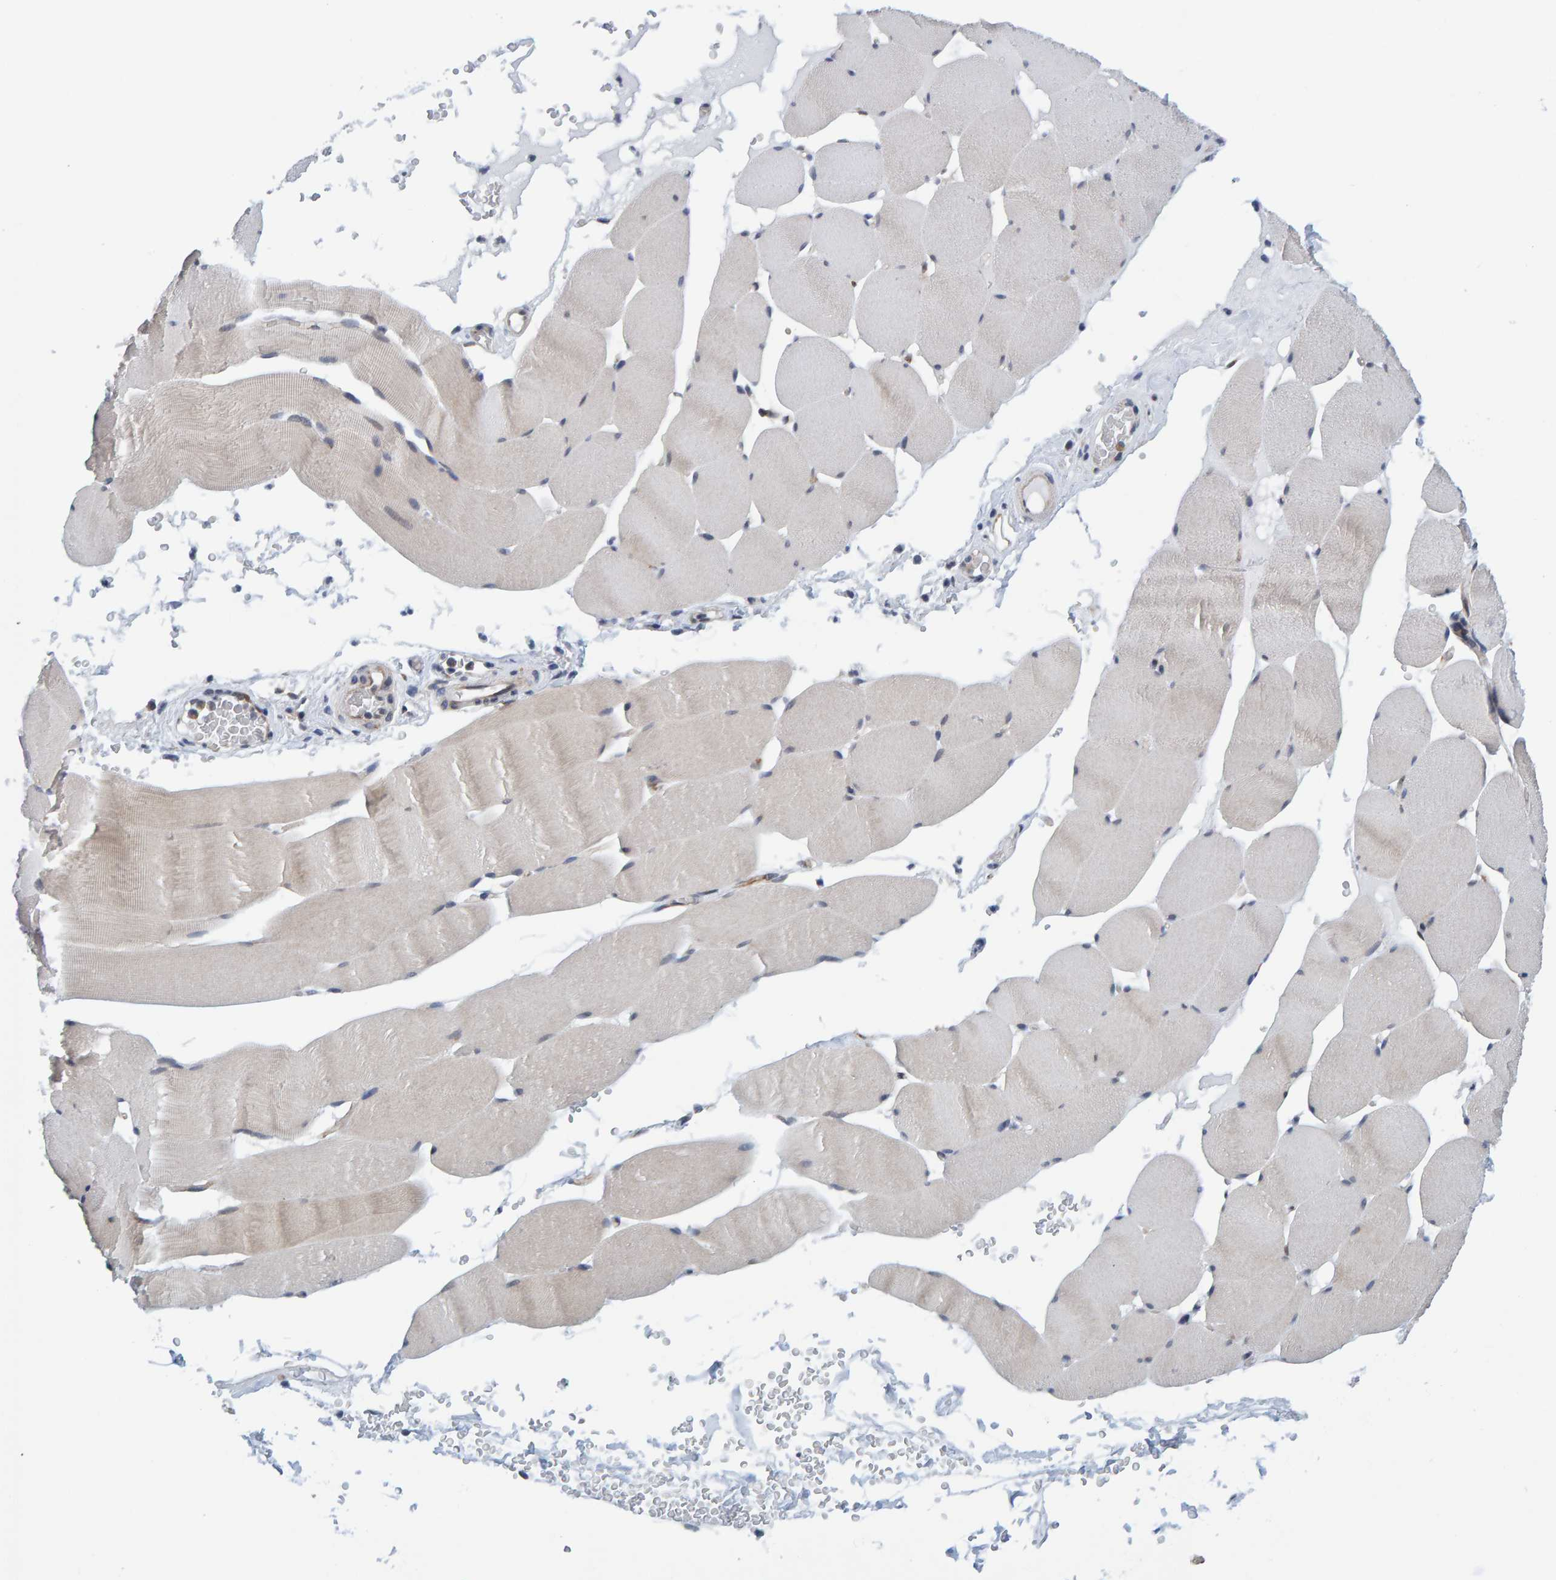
{"staining": {"intensity": "weak", "quantity": "<25%", "location": "cytoplasmic/membranous"}, "tissue": "skeletal muscle", "cell_type": "Myocytes", "image_type": "normal", "snomed": [{"axis": "morphology", "description": "Normal tissue, NOS"}, {"axis": "topography", "description": "Skeletal muscle"}], "caption": "Skeletal muscle stained for a protein using immunohistochemistry (IHC) reveals no staining myocytes.", "gene": "SCRN2", "patient": {"sex": "male", "age": 62}}